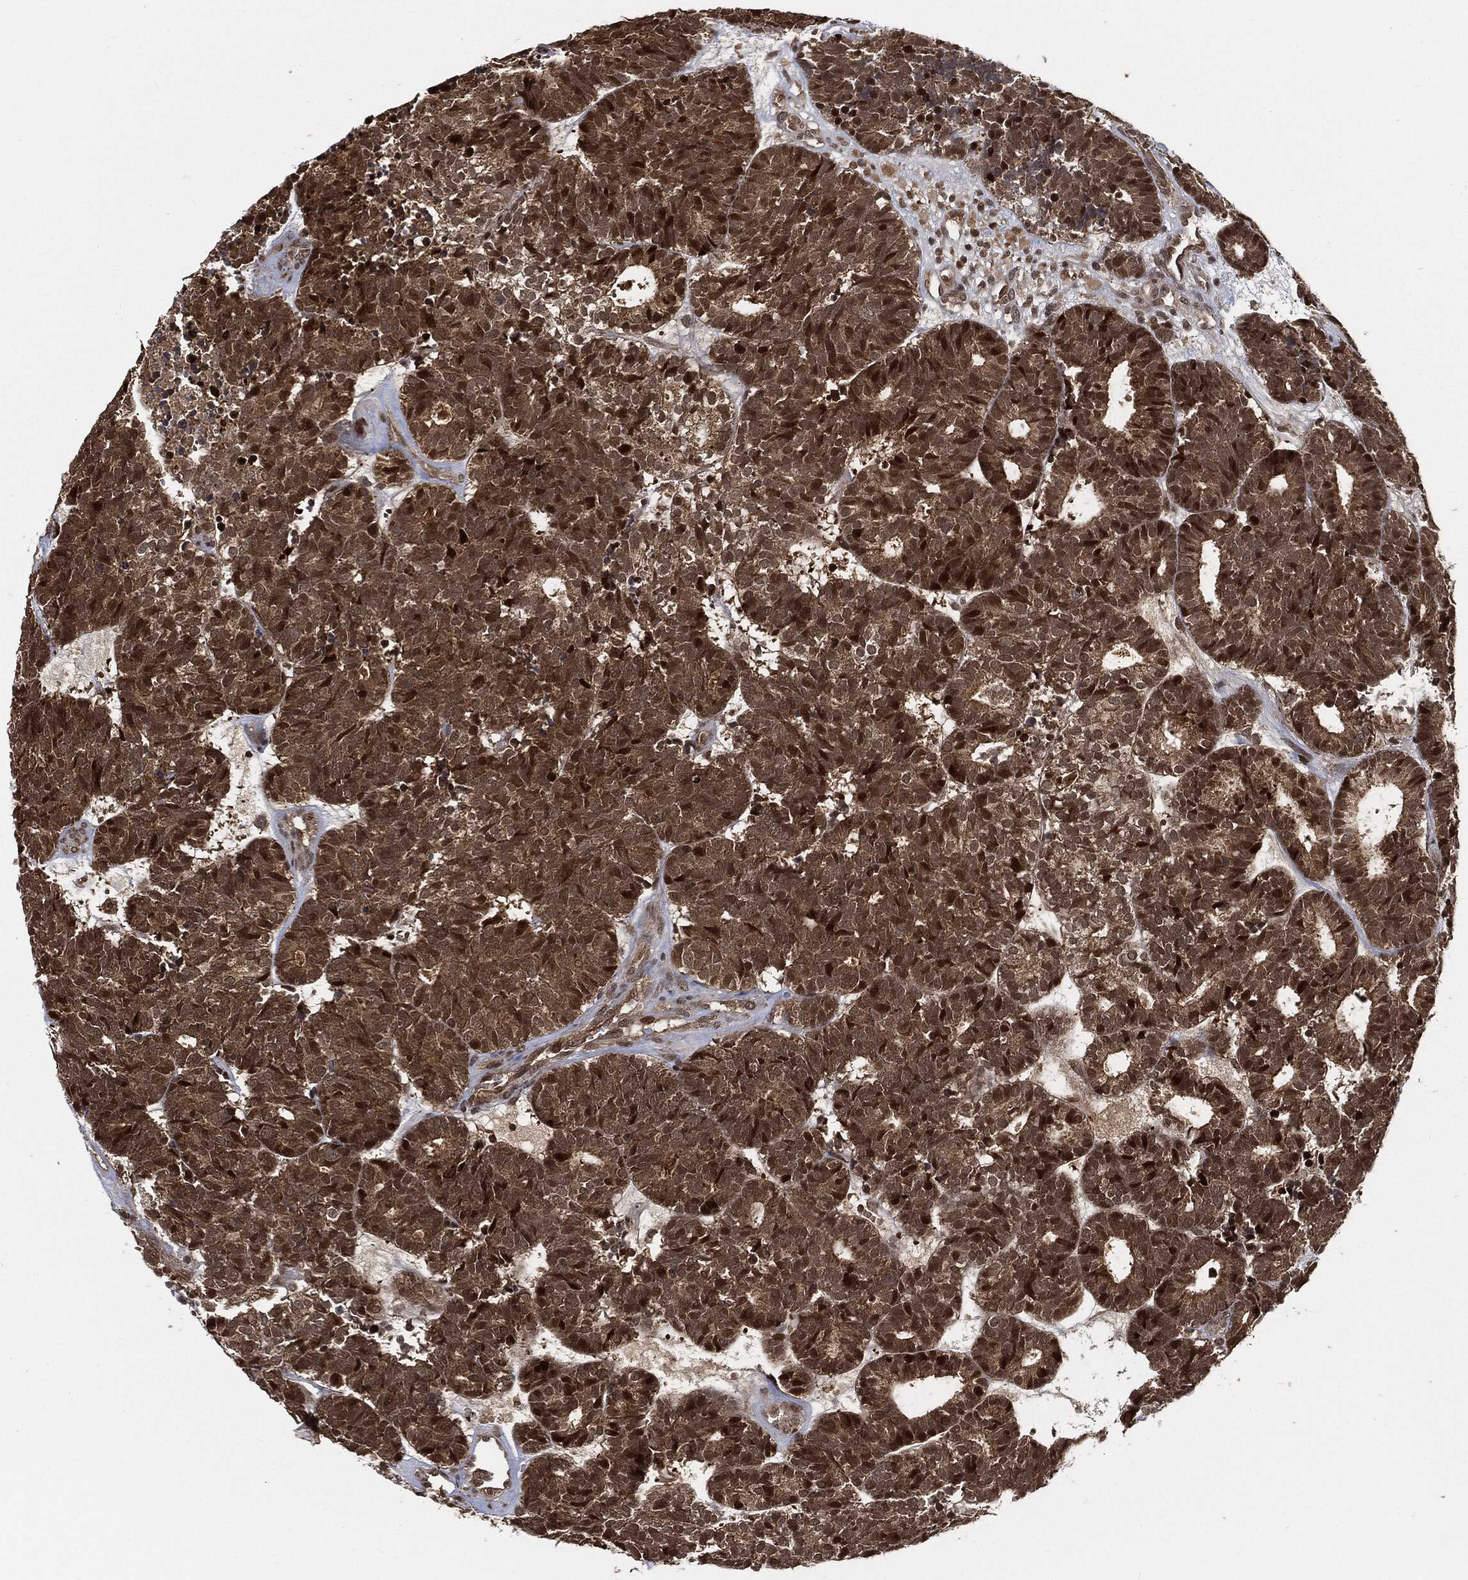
{"staining": {"intensity": "moderate", "quantity": ">75%", "location": "cytoplasmic/membranous,nuclear"}, "tissue": "head and neck cancer", "cell_type": "Tumor cells", "image_type": "cancer", "snomed": [{"axis": "morphology", "description": "Adenocarcinoma, NOS"}, {"axis": "topography", "description": "Head-Neck"}], "caption": "A micrograph of head and neck cancer stained for a protein shows moderate cytoplasmic/membranous and nuclear brown staining in tumor cells.", "gene": "CUTA", "patient": {"sex": "female", "age": 81}}